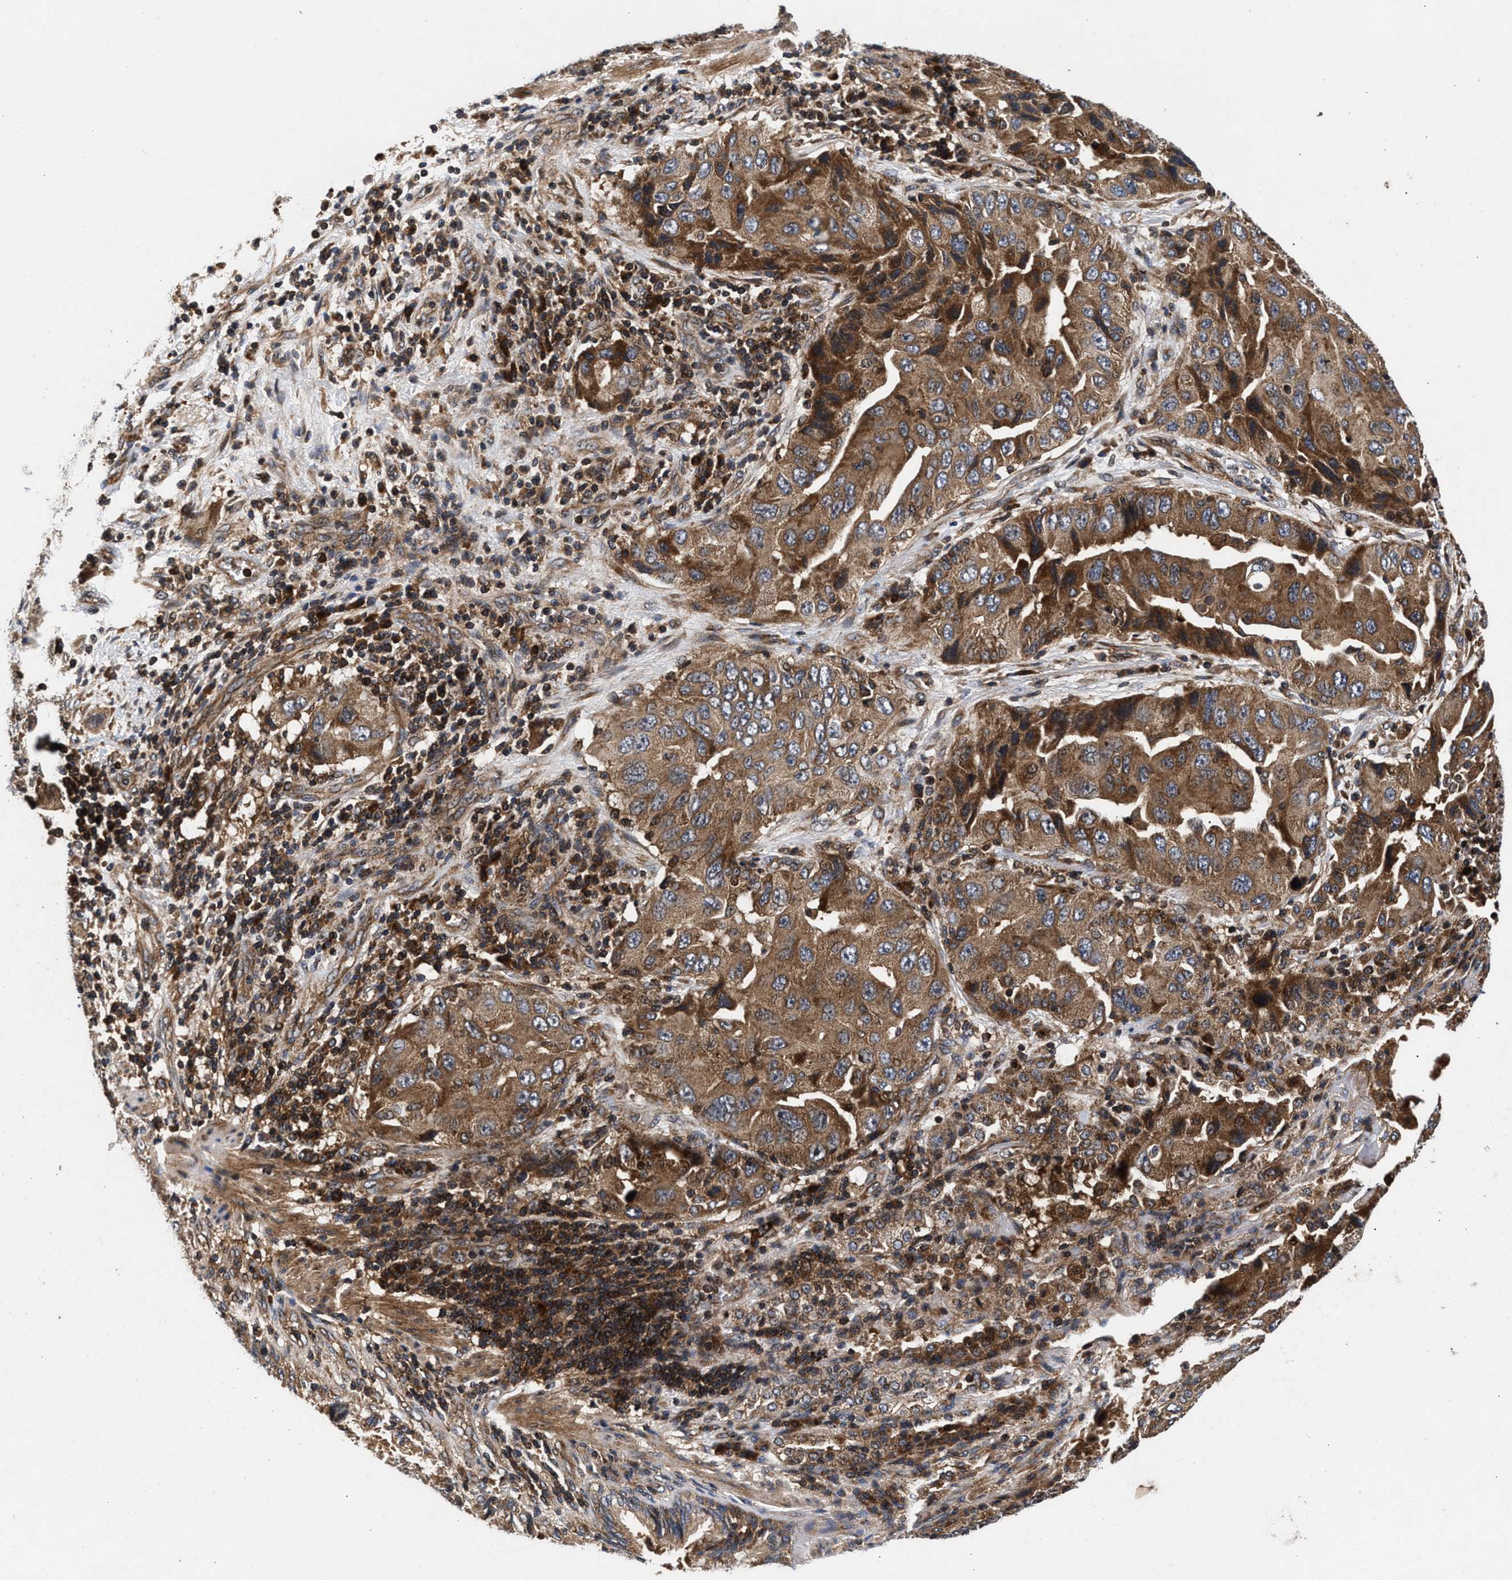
{"staining": {"intensity": "moderate", "quantity": ">75%", "location": "cytoplasmic/membranous"}, "tissue": "lung cancer", "cell_type": "Tumor cells", "image_type": "cancer", "snomed": [{"axis": "morphology", "description": "Adenocarcinoma, NOS"}, {"axis": "topography", "description": "Lung"}], "caption": "Moderate cytoplasmic/membranous staining for a protein is present in about >75% of tumor cells of lung adenocarcinoma using immunohistochemistry (IHC).", "gene": "NFKB2", "patient": {"sex": "female", "age": 65}}